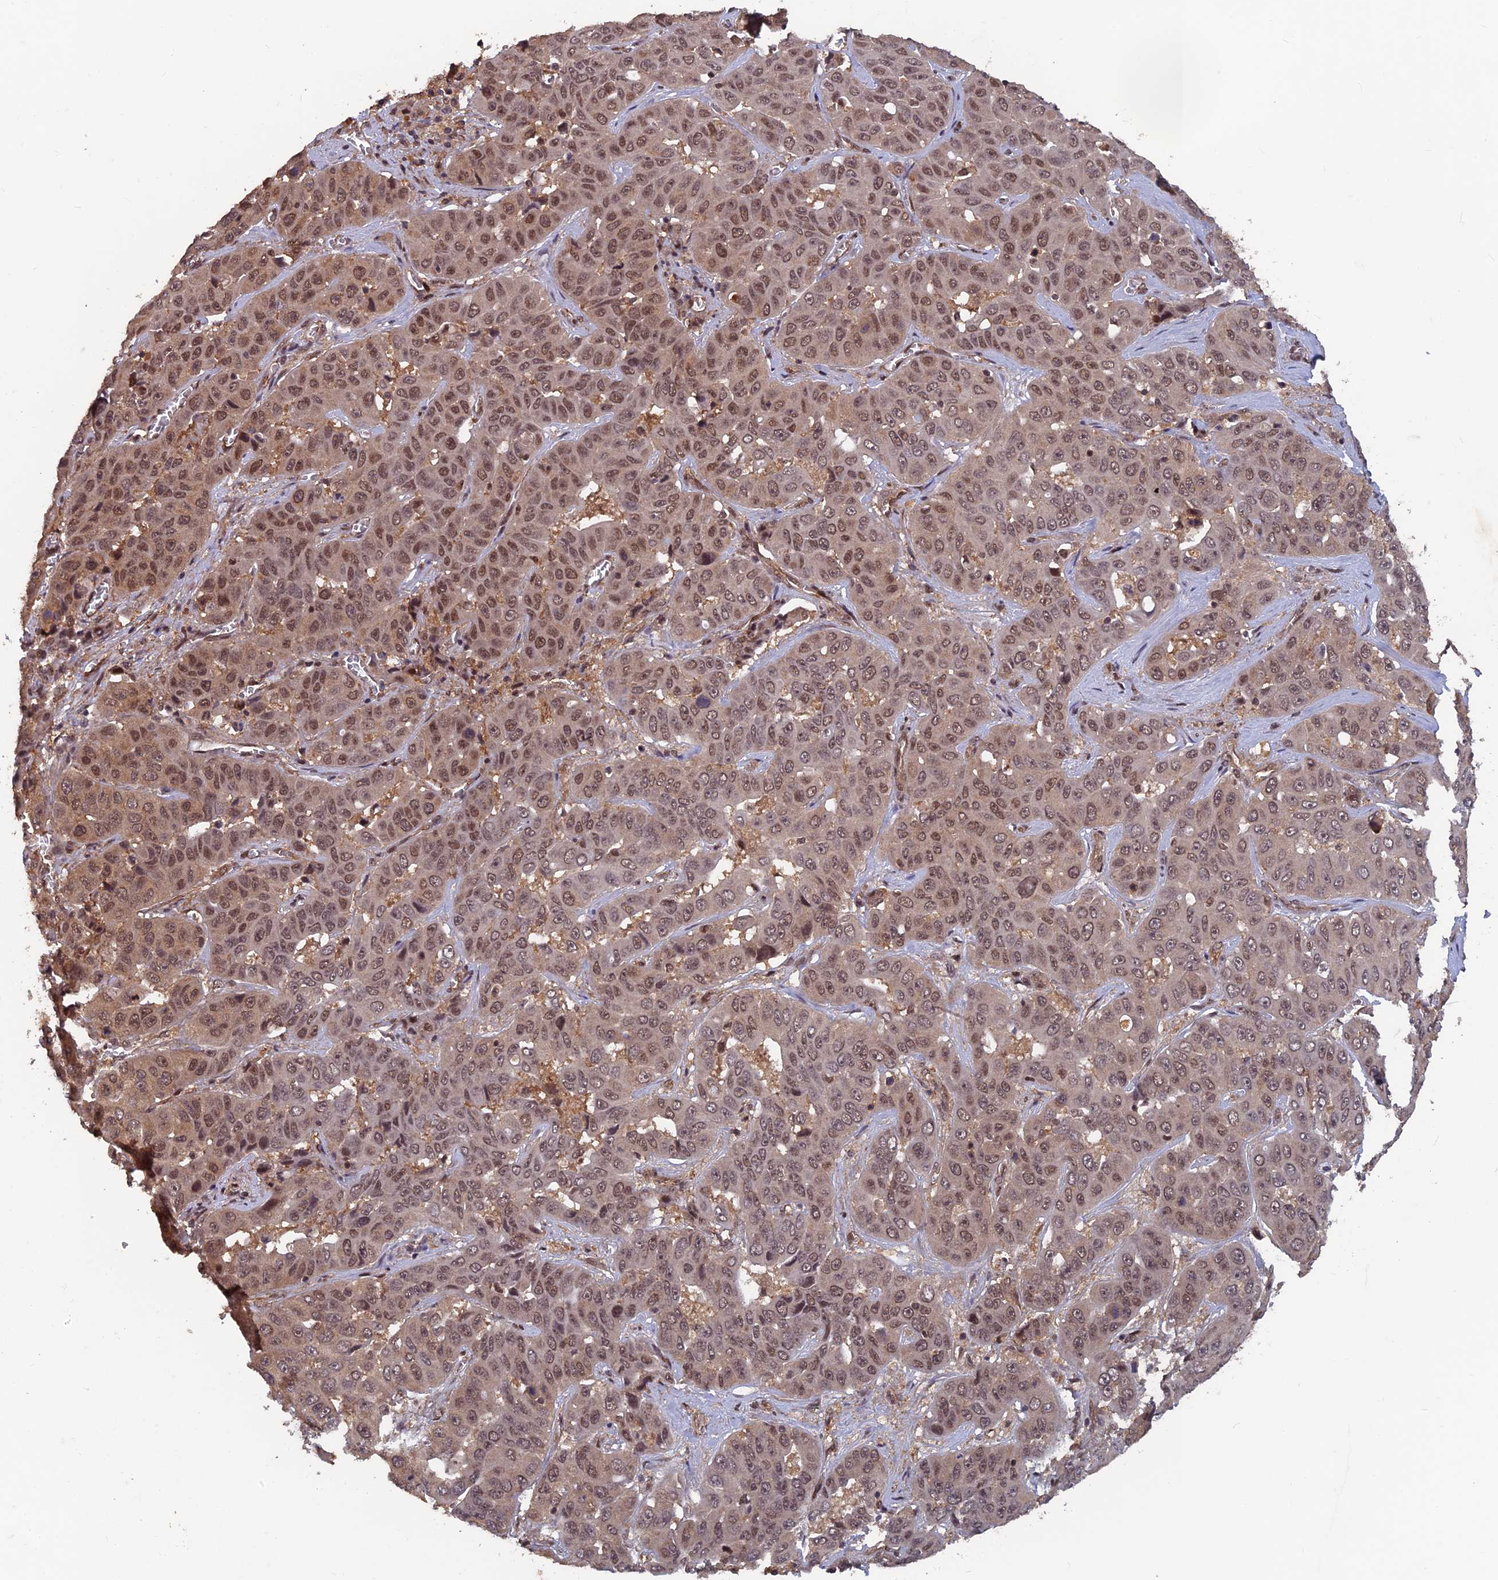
{"staining": {"intensity": "moderate", "quantity": ">75%", "location": "nuclear"}, "tissue": "liver cancer", "cell_type": "Tumor cells", "image_type": "cancer", "snomed": [{"axis": "morphology", "description": "Cholangiocarcinoma"}, {"axis": "topography", "description": "Liver"}], "caption": "Cholangiocarcinoma (liver) stained with a brown dye displays moderate nuclear positive expression in approximately >75% of tumor cells.", "gene": "FAM53C", "patient": {"sex": "female", "age": 52}}